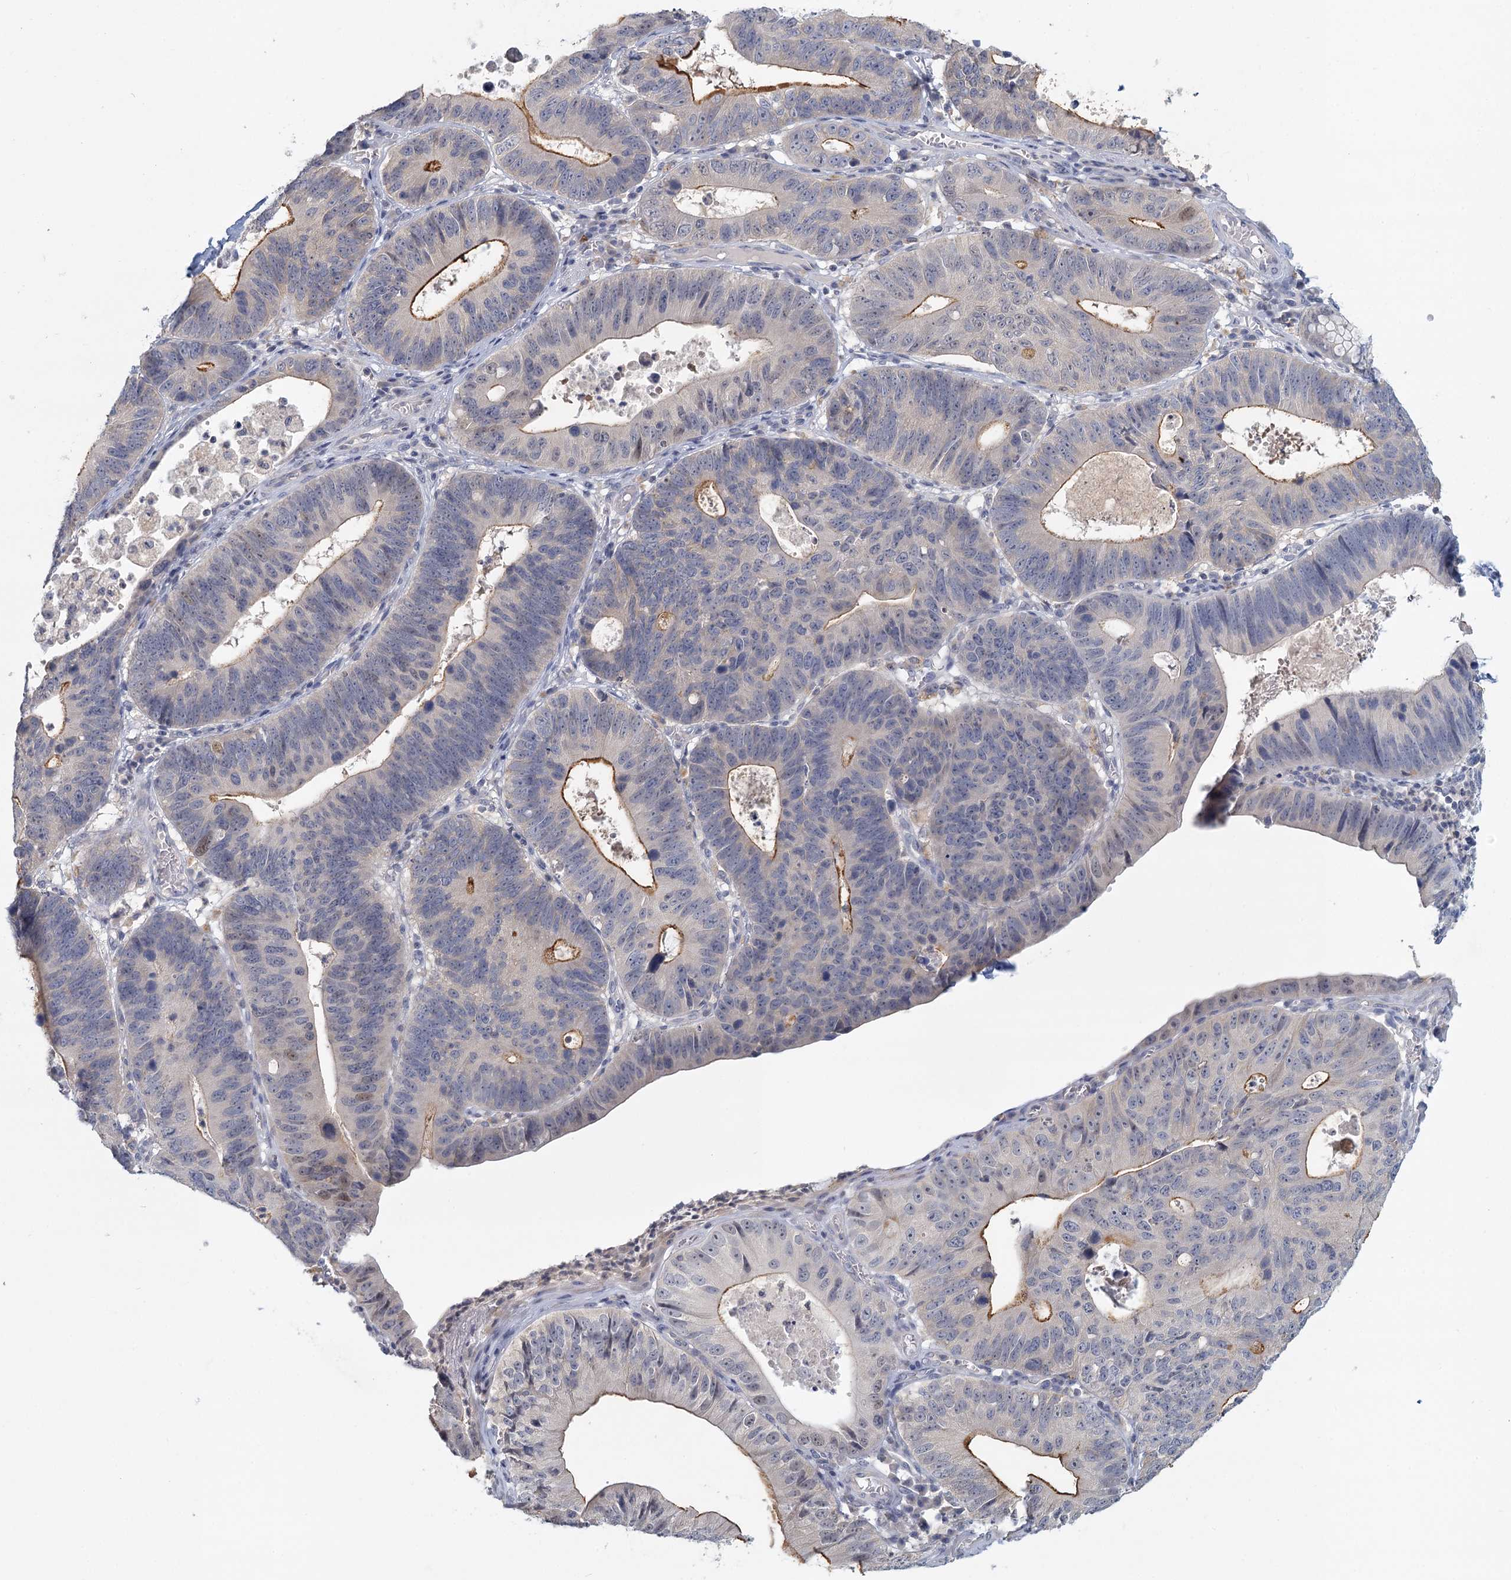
{"staining": {"intensity": "strong", "quantity": "<25%", "location": "cytoplasmic/membranous"}, "tissue": "stomach cancer", "cell_type": "Tumor cells", "image_type": "cancer", "snomed": [{"axis": "morphology", "description": "Adenocarcinoma, NOS"}, {"axis": "topography", "description": "Stomach"}], "caption": "Protein staining of adenocarcinoma (stomach) tissue displays strong cytoplasmic/membranous positivity in about <25% of tumor cells. (DAB (3,3'-diaminobenzidine) IHC, brown staining for protein, blue staining for nuclei).", "gene": "MYO7B", "patient": {"sex": "male", "age": 59}}